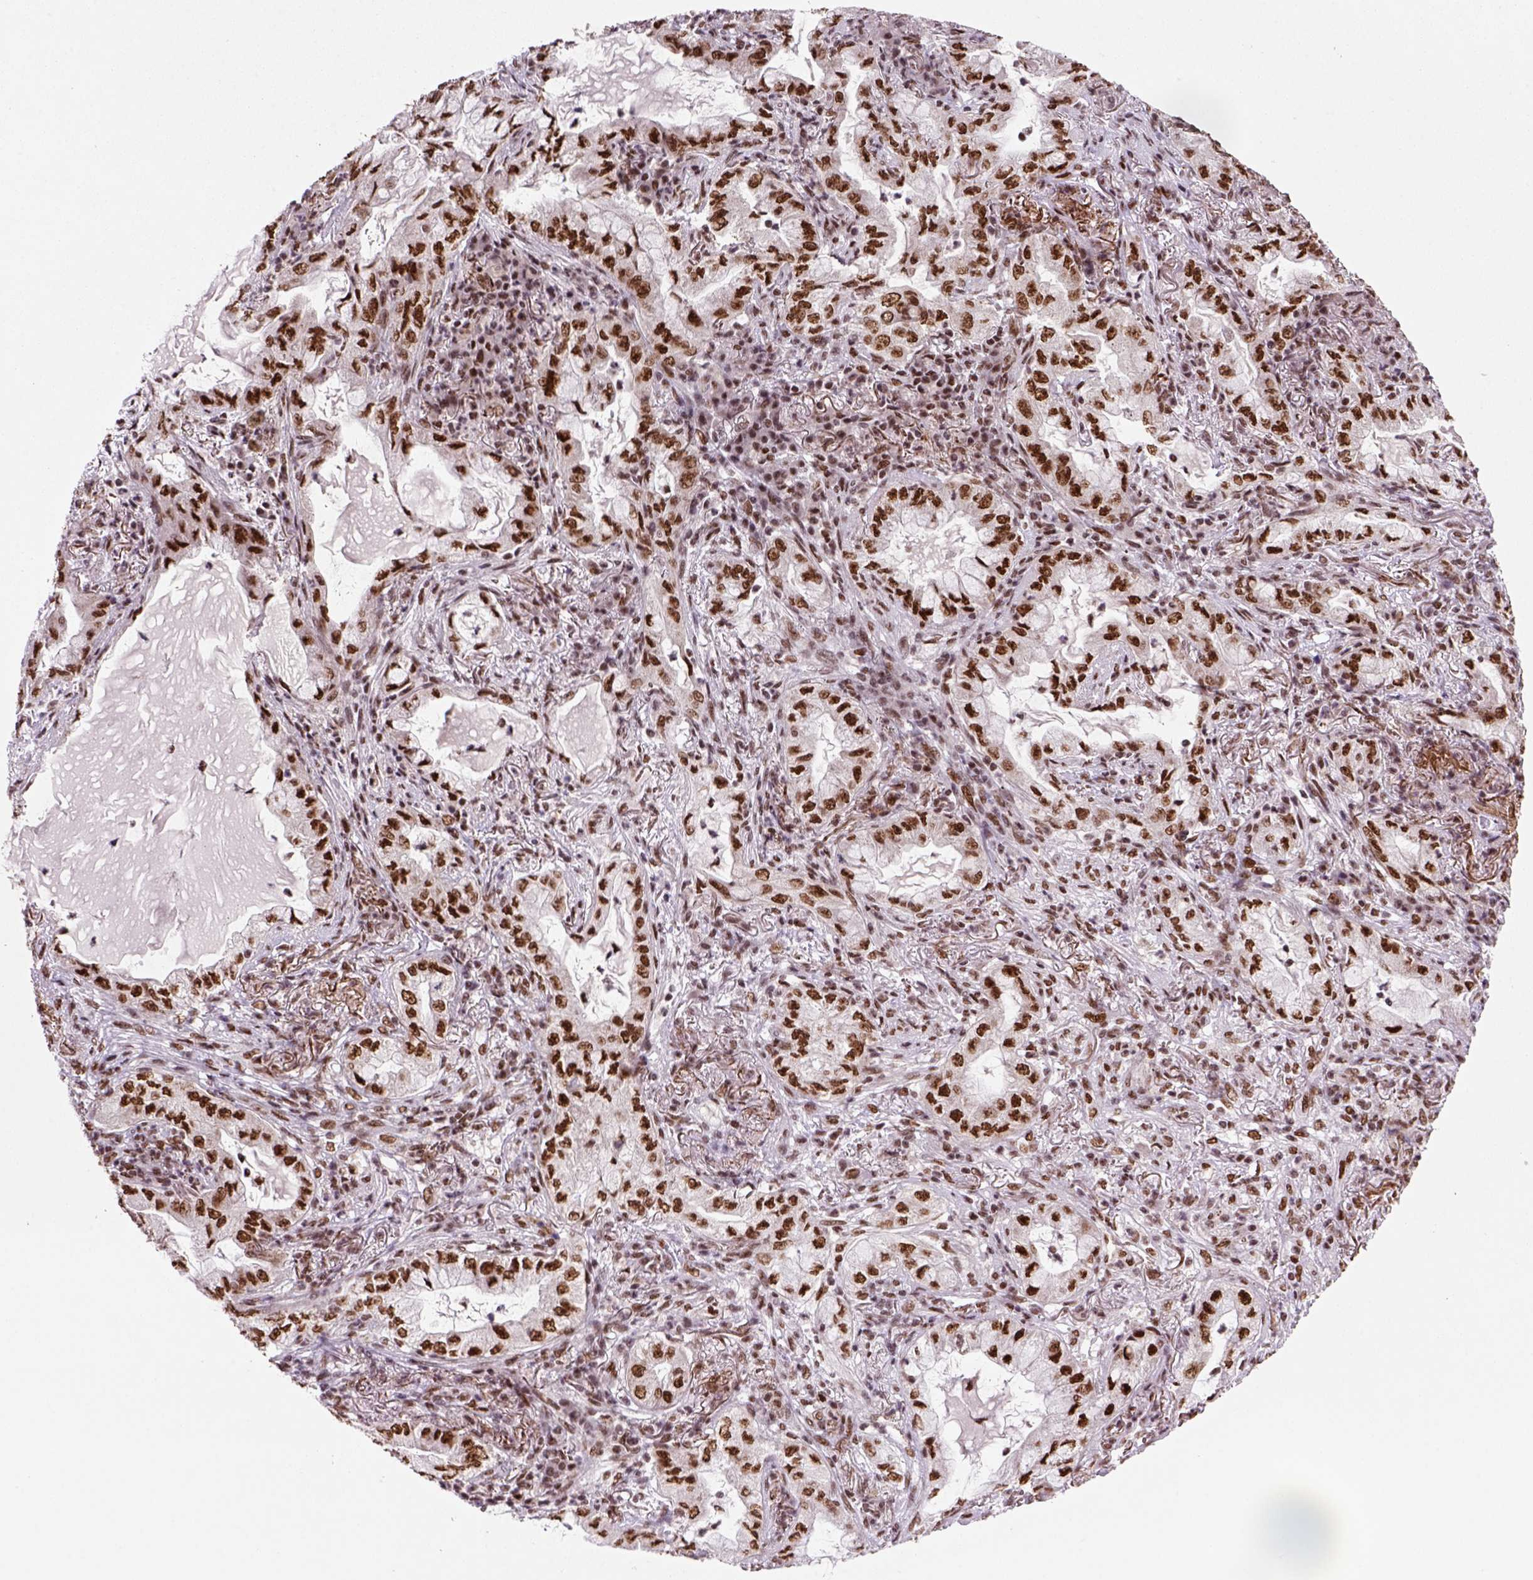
{"staining": {"intensity": "strong", "quantity": ">75%", "location": "nuclear"}, "tissue": "lung cancer", "cell_type": "Tumor cells", "image_type": "cancer", "snomed": [{"axis": "morphology", "description": "Adenocarcinoma, NOS"}, {"axis": "topography", "description": "Lung"}], "caption": "About >75% of tumor cells in human adenocarcinoma (lung) demonstrate strong nuclear protein expression as visualized by brown immunohistochemical staining.", "gene": "NSMCE2", "patient": {"sex": "female", "age": 73}}